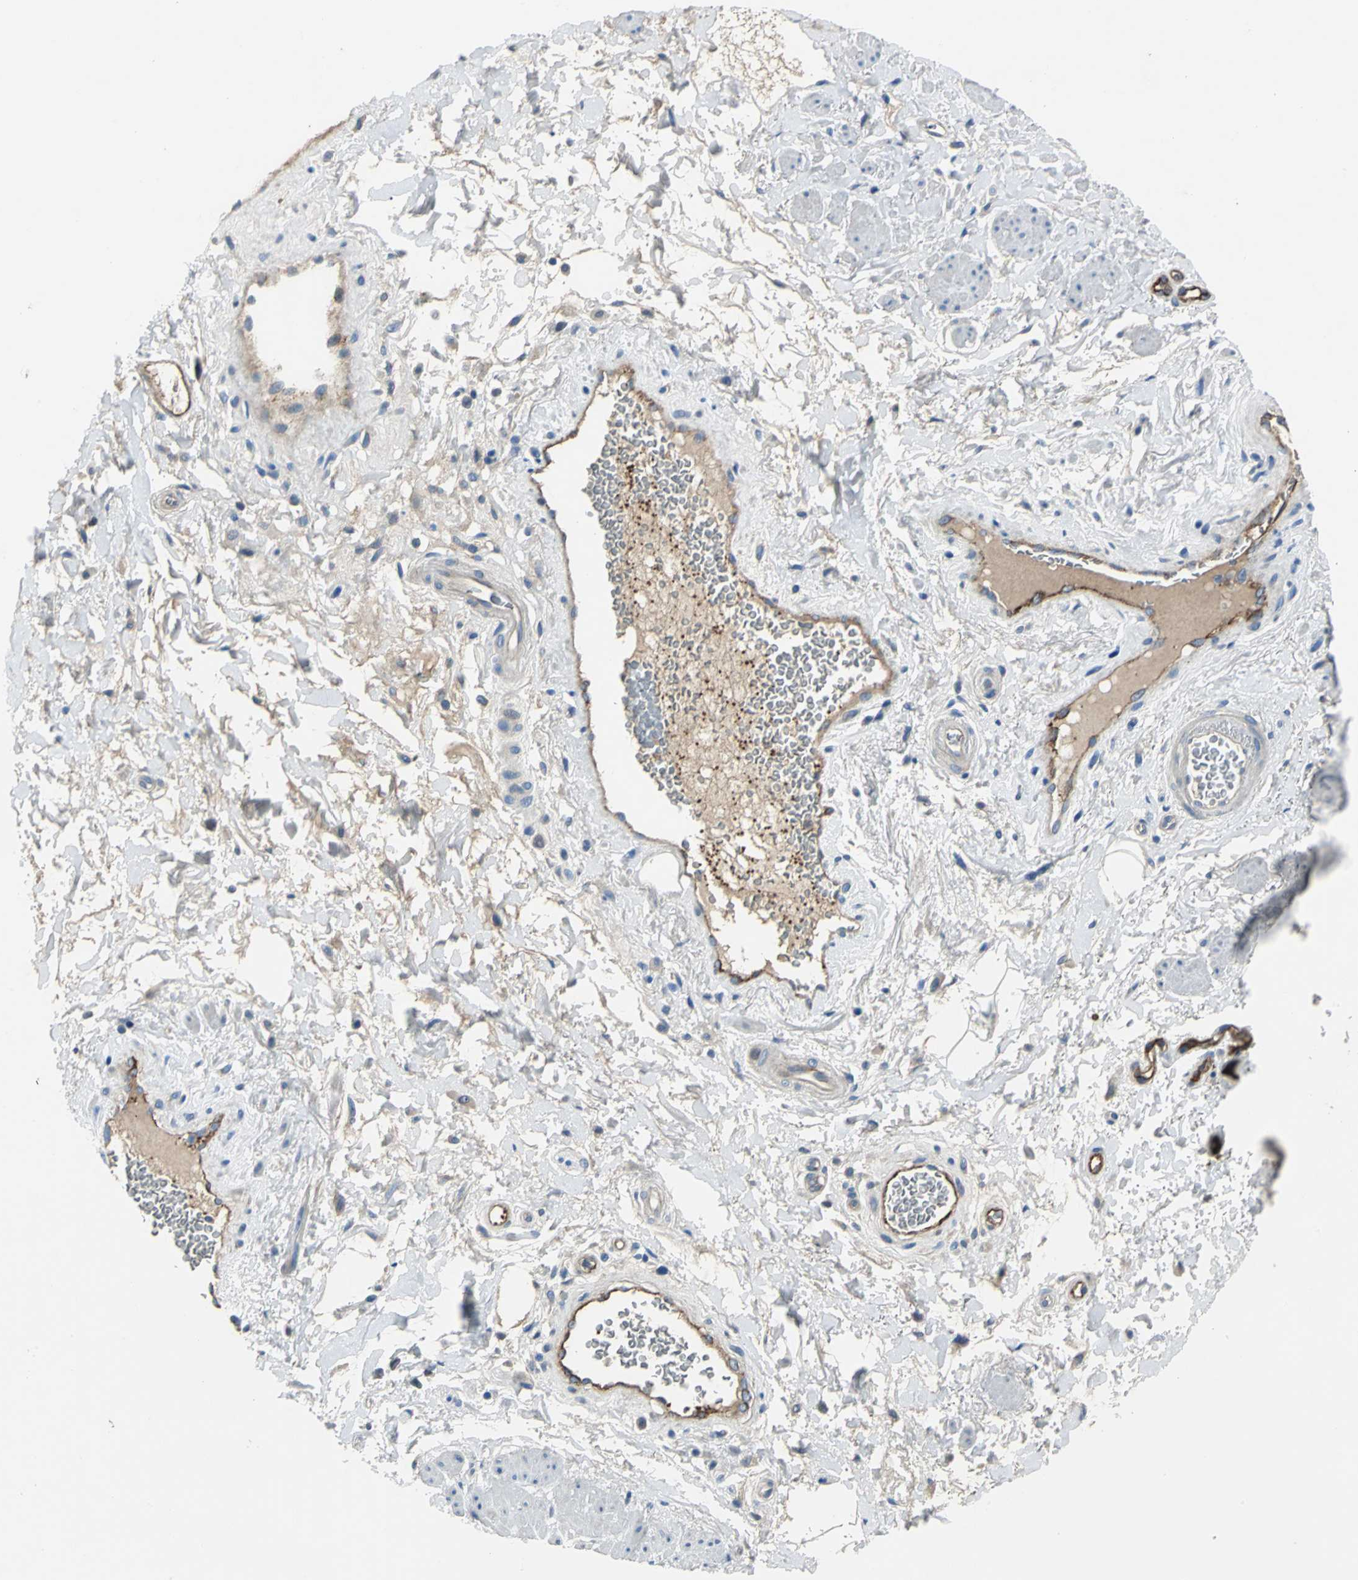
{"staining": {"intensity": "negative", "quantity": "none", "location": "none"}, "tissue": "adipose tissue", "cell_type": "Adipocytes", "image_type": "normal", "snomed": [{"axis": "morphology", "description": "Normal tissue, NOS"}, {"axis": "topography", "description": "Soft tissue"}, {"axis": "topography", "description": "Peripheral nerve tissue"}], "caption": "Adipocytes show no significant positivity in unremarkable adipose tissue. The staining is performed using DAB (3,3'-diaminobenzidine) brown chromogen with nuclei counter-stained in using hematoxylin.", "gene": "SELP", "patient": {"sex": "female", "age": 71}}